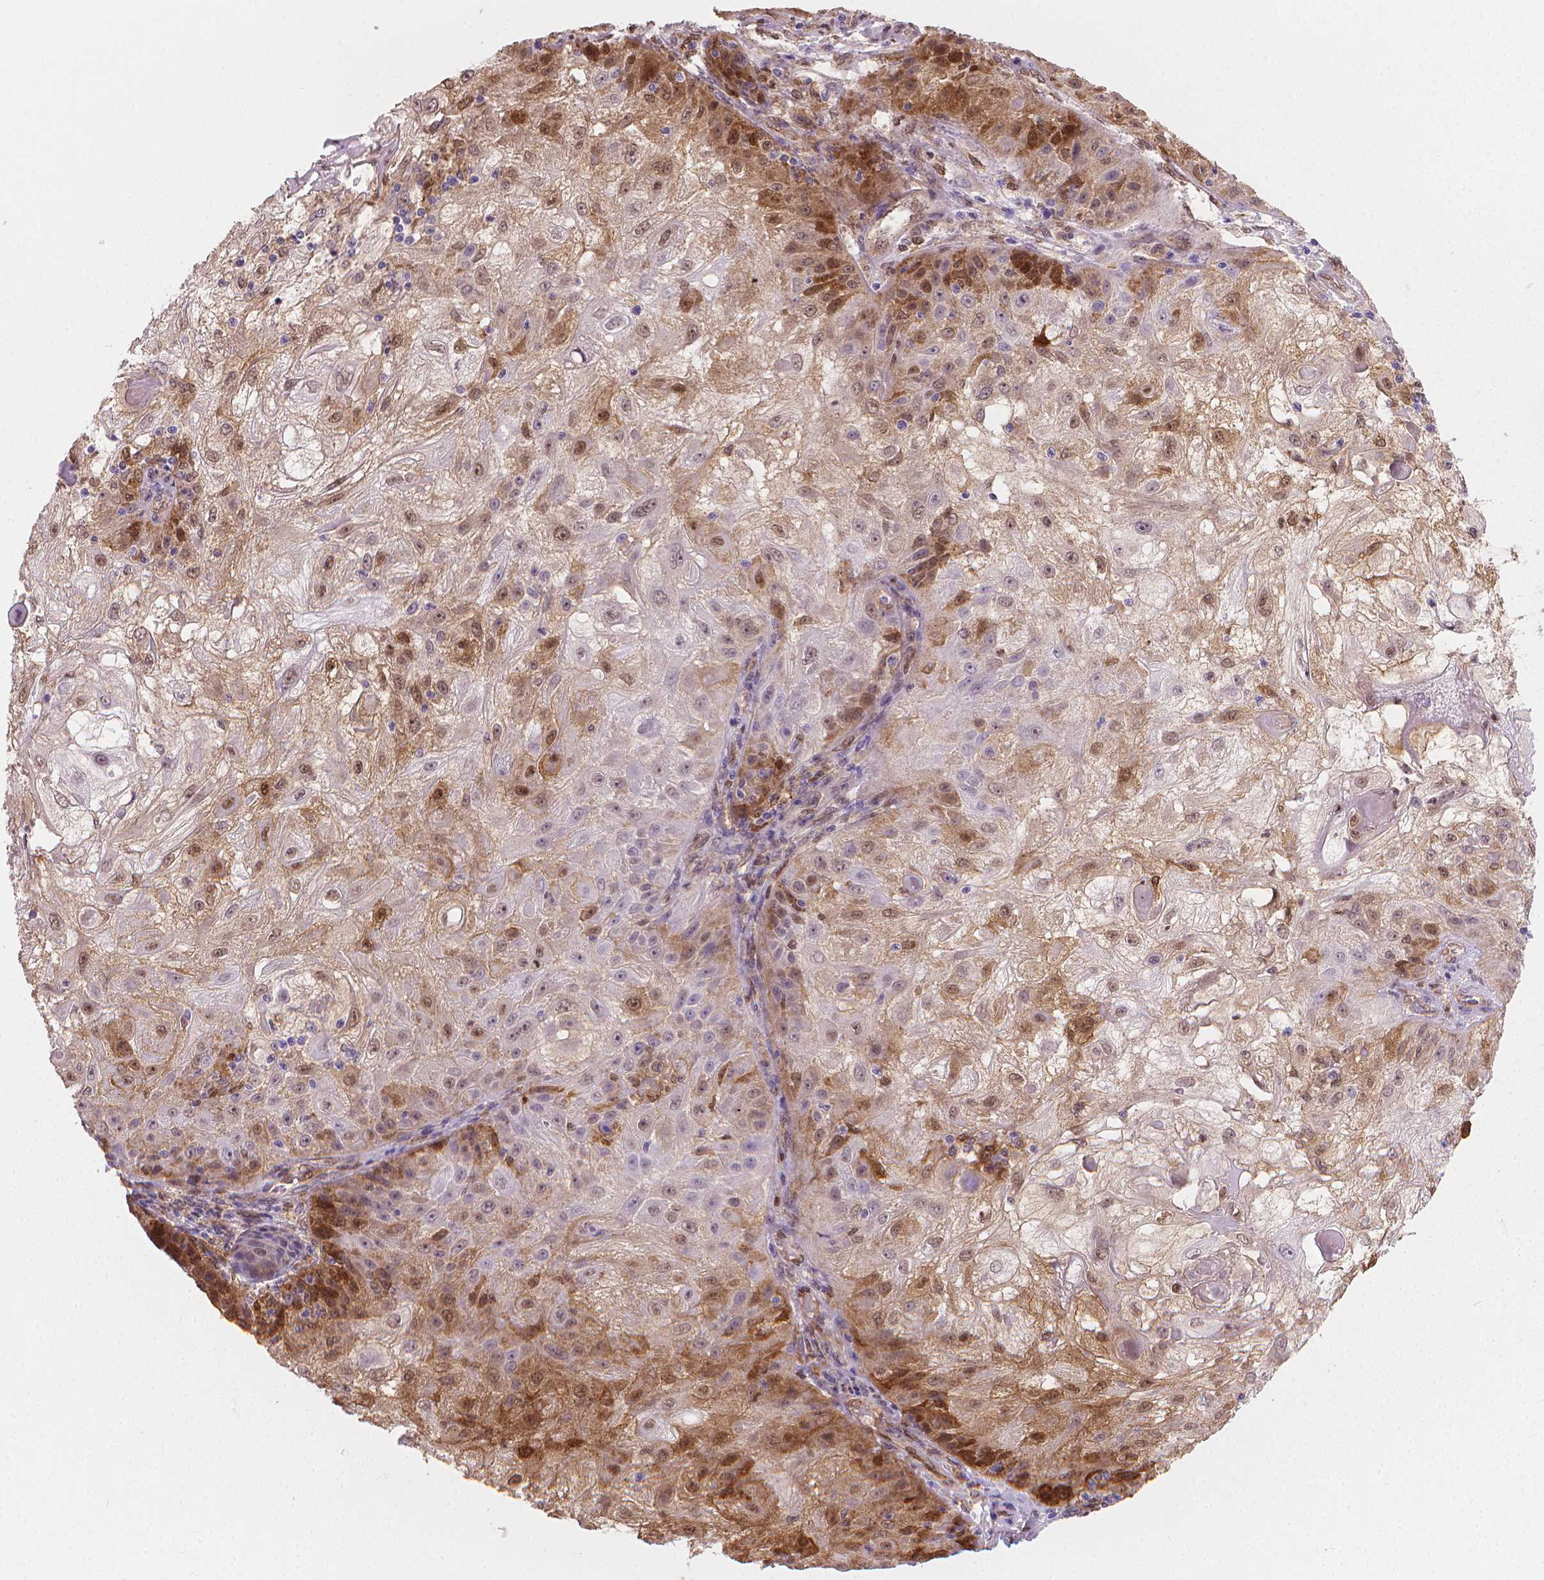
{"staining": {"intensity": "strong", "quantity": "<25%", "location": "cytoplasmic/membranous"}, "tissue": "skin cancer", "cell_type": "Tumor cells", "image_type": "cancer", "snomed": [{"axis": "morphology", "description": "Normal tissue, NOS"}, {"axis": "morphology", "description": "Squamous cell carcinoma, NOS"}, {"axis": "topography", "description": "Skin"}], "caption": "Protein staining exhibits strong cytoplasmic/membranous expression in approximately <25% of tumor cells in squamous cell carcinoma (skin).", "gene": "TNFAIP2", "patient": {"sex": "female", "age": 83}}